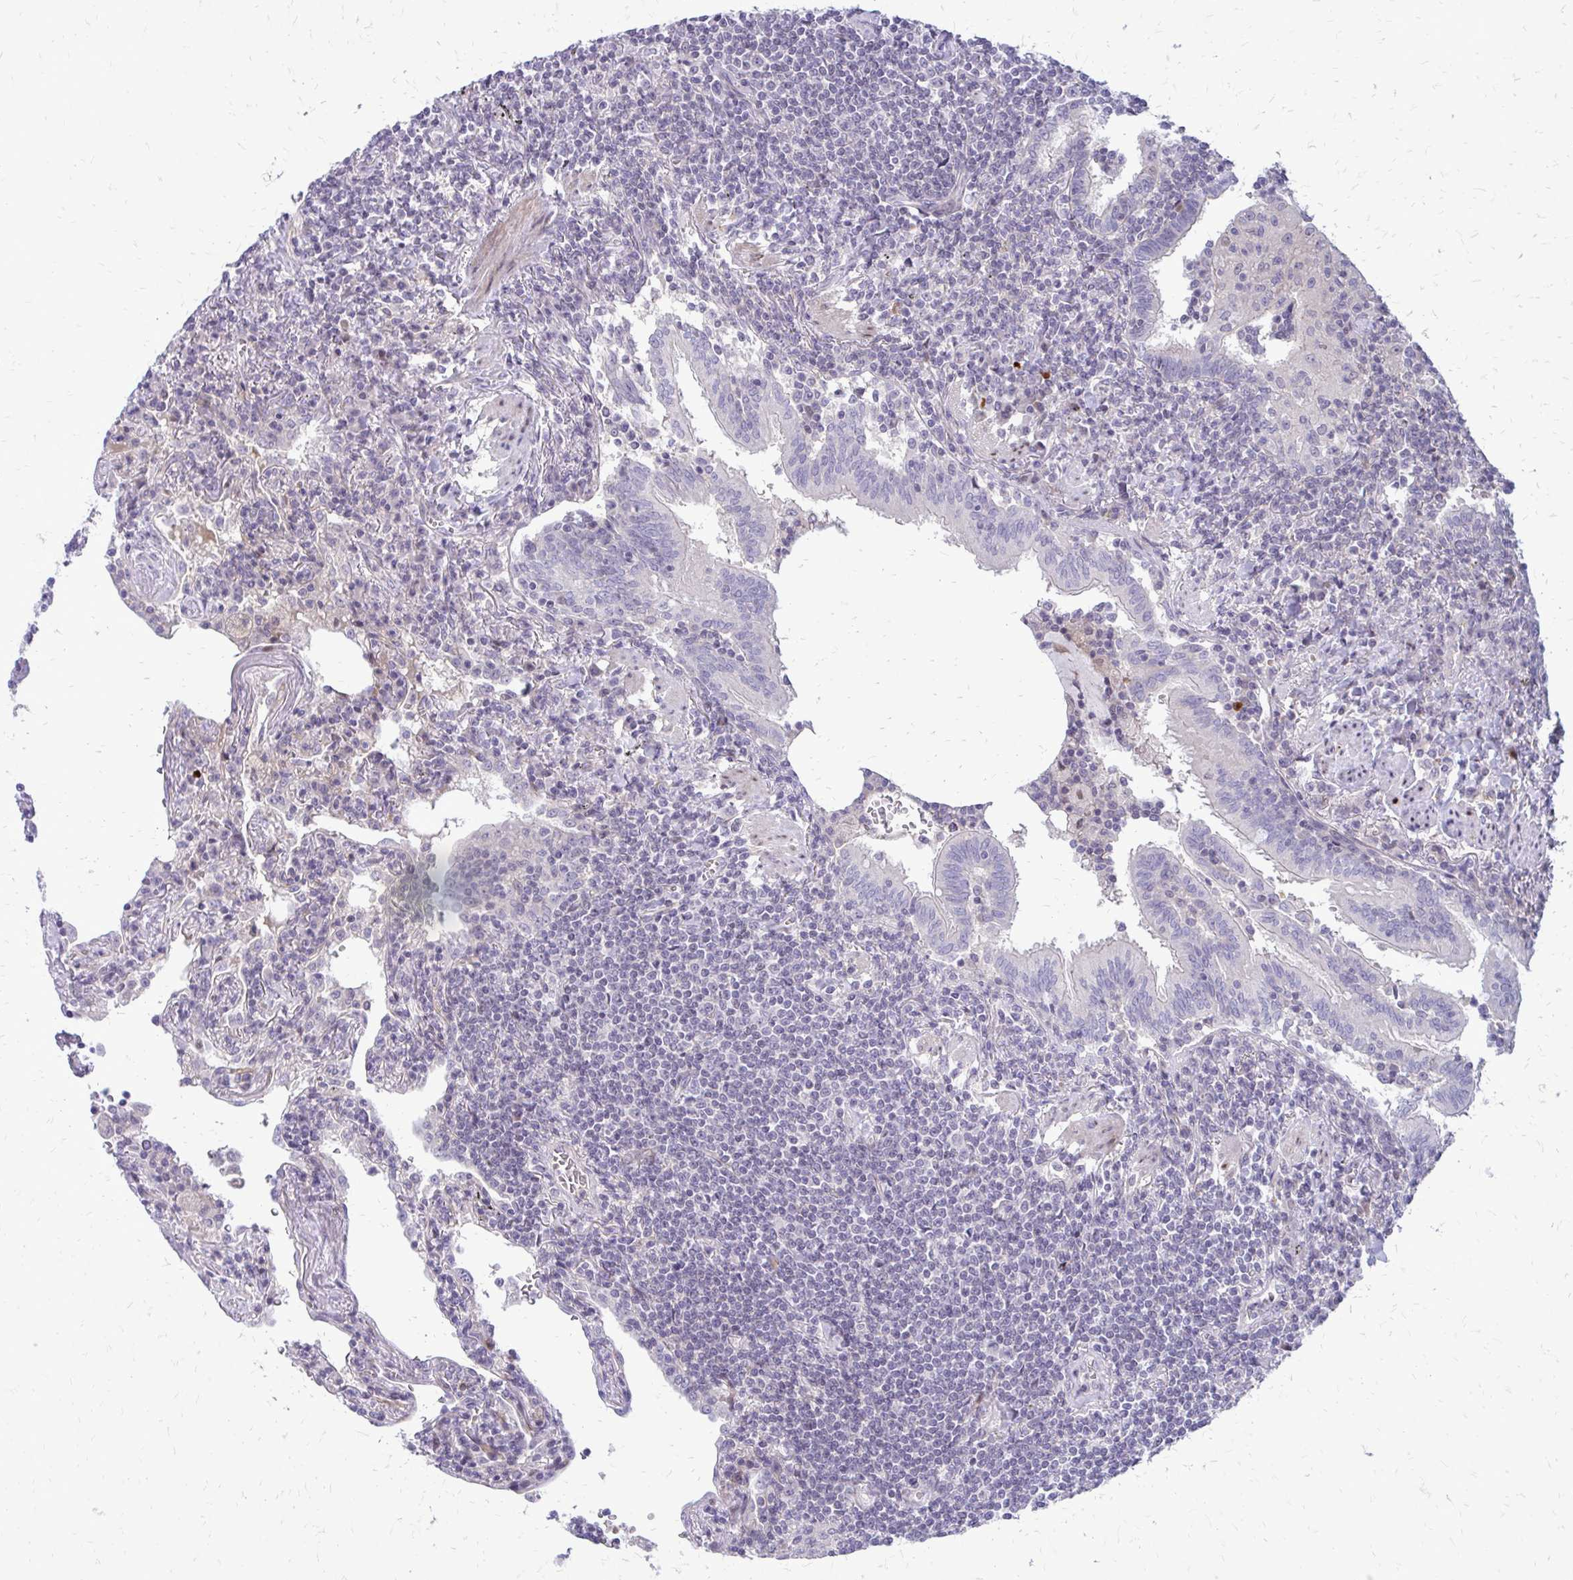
{"staining": {"intensity": "negative", "quantity": "none", "location": "none"}, "tissue": "lymphoma", "cell_type": "Tumor cells", "image_type": "cancer", "snomed": [{"axis": "morphology", "description": "Malignant lymphoma, non-Hodgkin's type, Low grade"}, {"axis": "topography", "description": "Lung"}], "caption": "IHC of human low-grade malignant lymphoma, non-Hodgkin's type reveals no positivity in tumor cells.", "gene": "PPDPFL", "patient": {"sex": "female", "age": 71}}